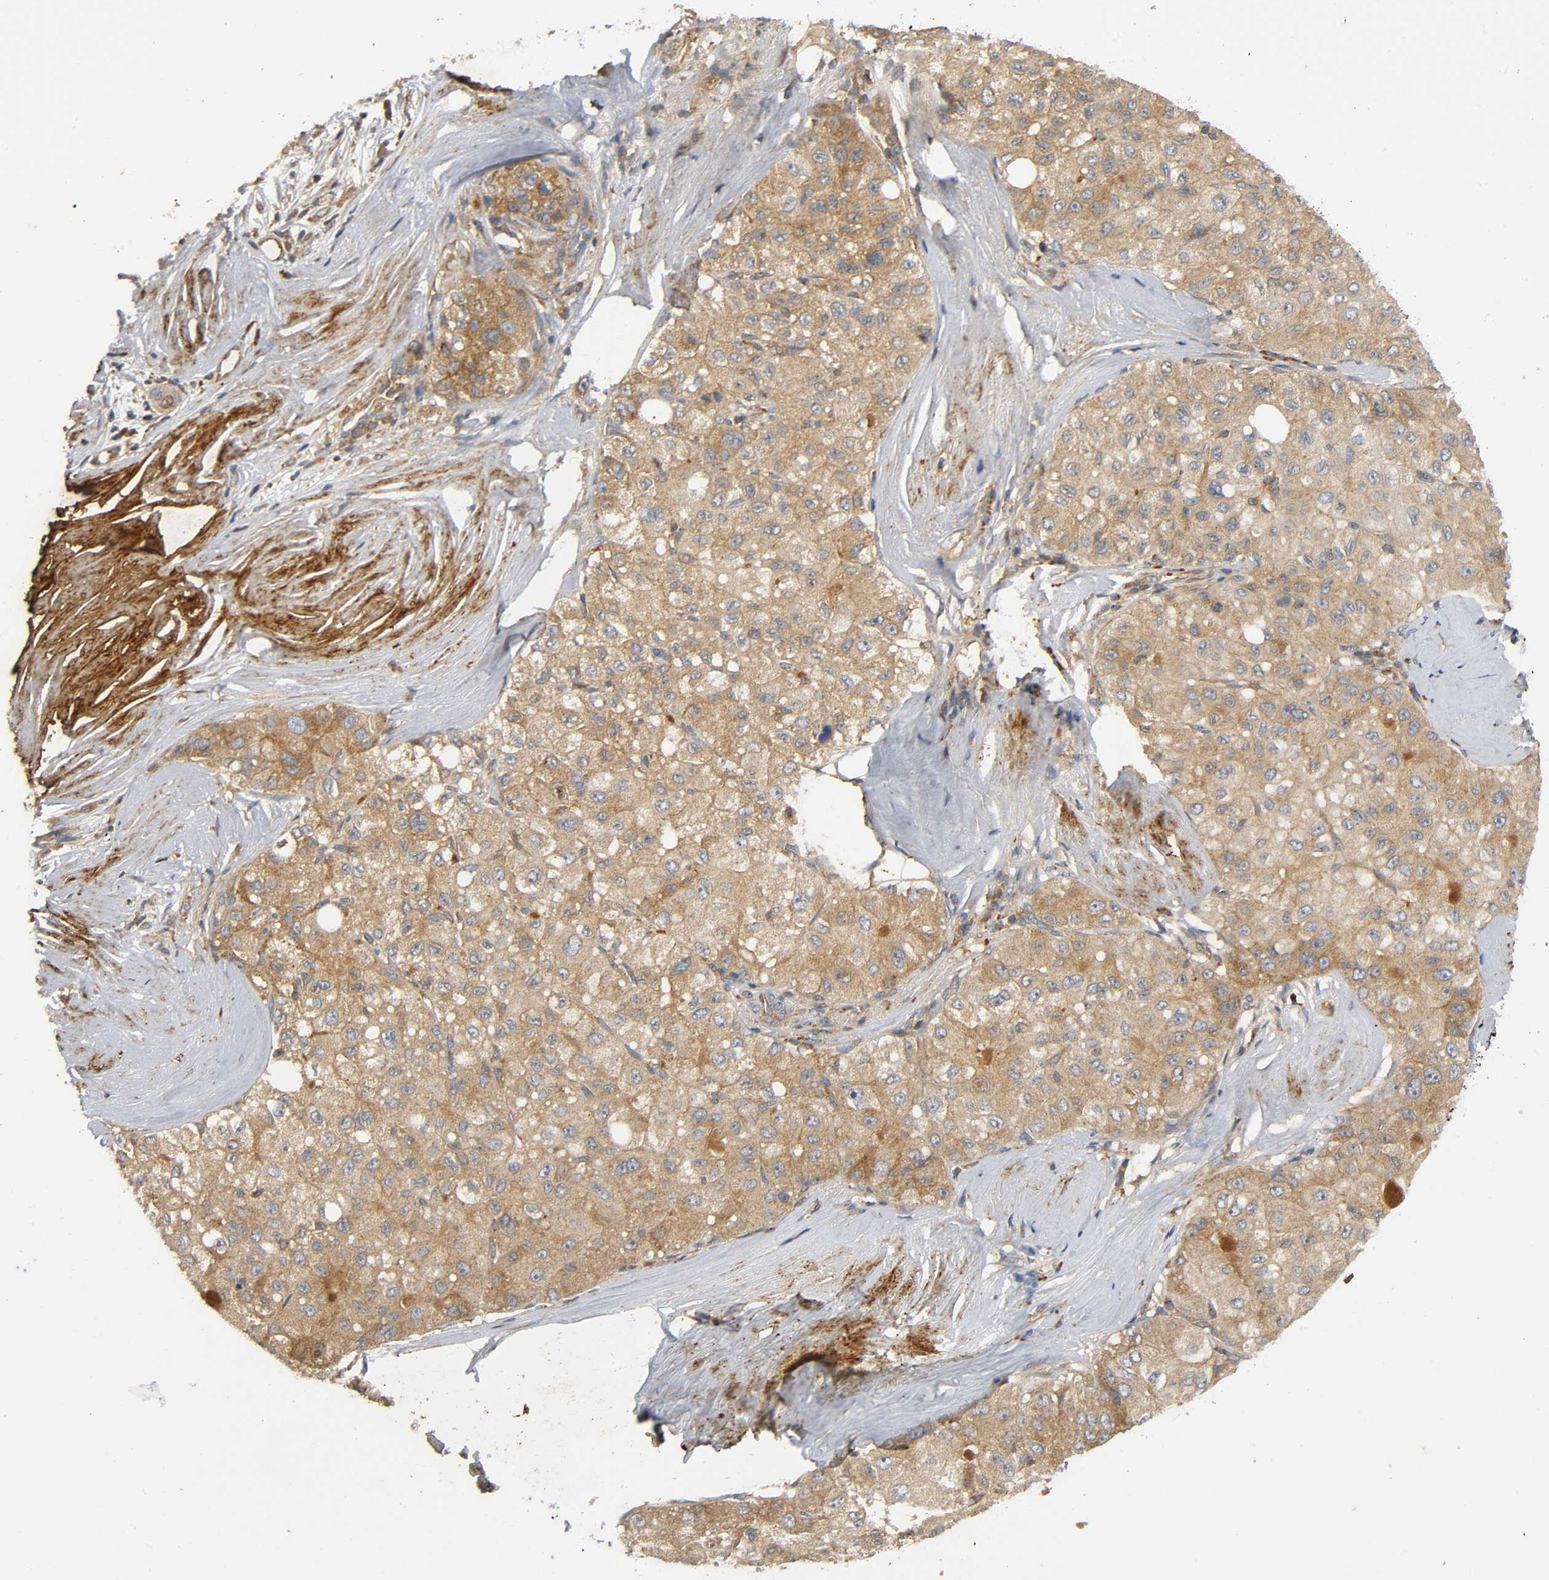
{"staining": {"intensity": "moderate", "quantity": ">75%", "location": "cytoplasmic/membranous"}, "tissue": "liver cancer", "cell_type": "Tumor cells", "image_type": "cancer", "snomed": [{"axis": "morphology", "description": "Carcinoma, Hepatocellular, NOS"}, {"axis": "topography", "description": "Liver"}], "caption": "Moderate cytoplasmic/membranous positivity for a protein is seen in about >75% of tumor cells of liver cancer (hepatocellular carcinoma) using IHC.", "gene": "IKBKB", "patient": {"sex": "male", "age": 80}}